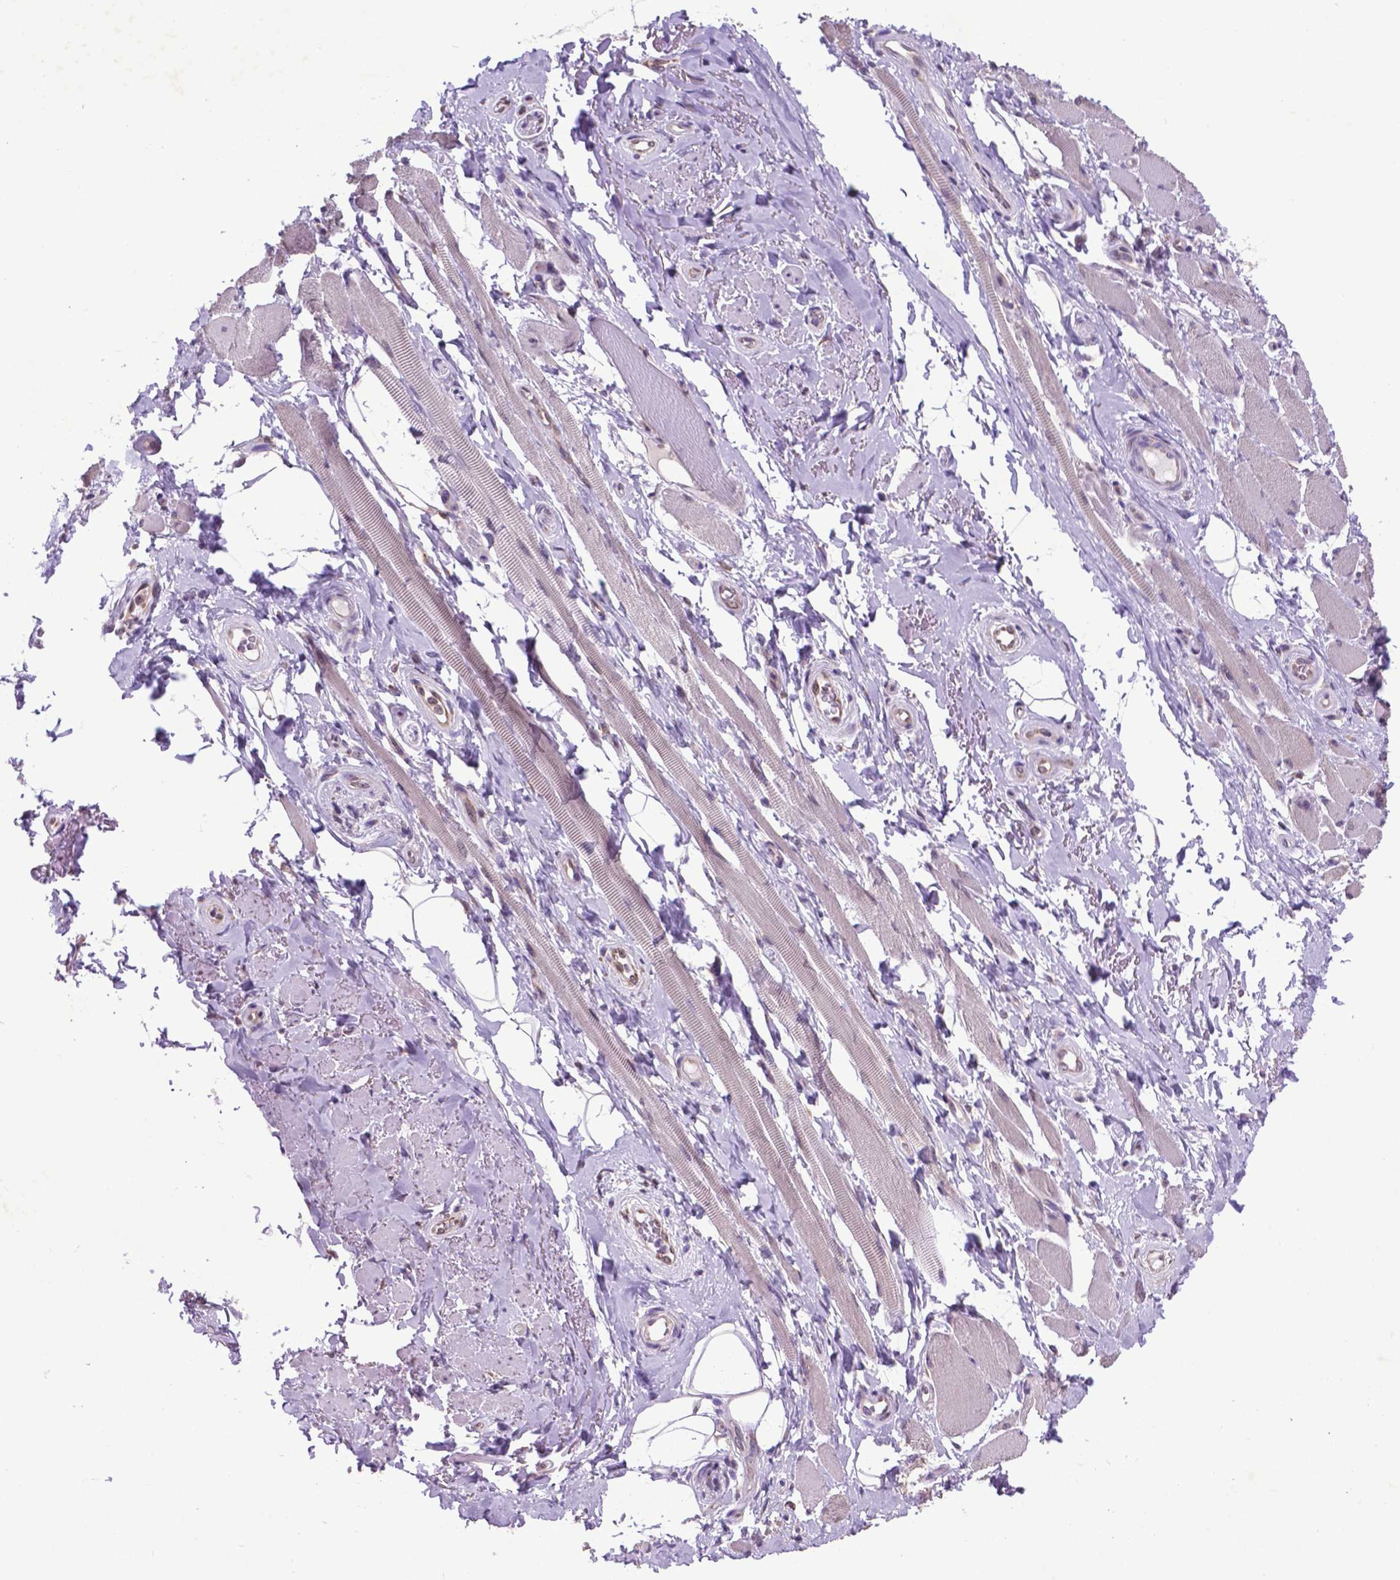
{"staining": {"intensity": "moderate", "quantity": ">75%", "location": "cytoplasmic/membranous,nuclear"}, "tissue": "adipose tissue", "cell_type": "Adipocytes", "image_type": "normal", "snomed": [{"axis": "morphology", "description": "Normal tissue, NOS"}, {"axis": "topography", "description": "Anal"}, {"axis": "topography", "description": "Peripheral nerve tissue"}], "caption": "Immunohistochemical staining of normal adipose tissue demonstrates moderate cytoplasmic/membranous,nuclear protein expression in approximately >75% of adipocytes. (DAB (3,3'-diaminobenzidine) IHC, brown staining for protein, blue staining for nuclei).", "gene": "ENSG00000269590", "patient": {"sex": "male", "age": 53}}